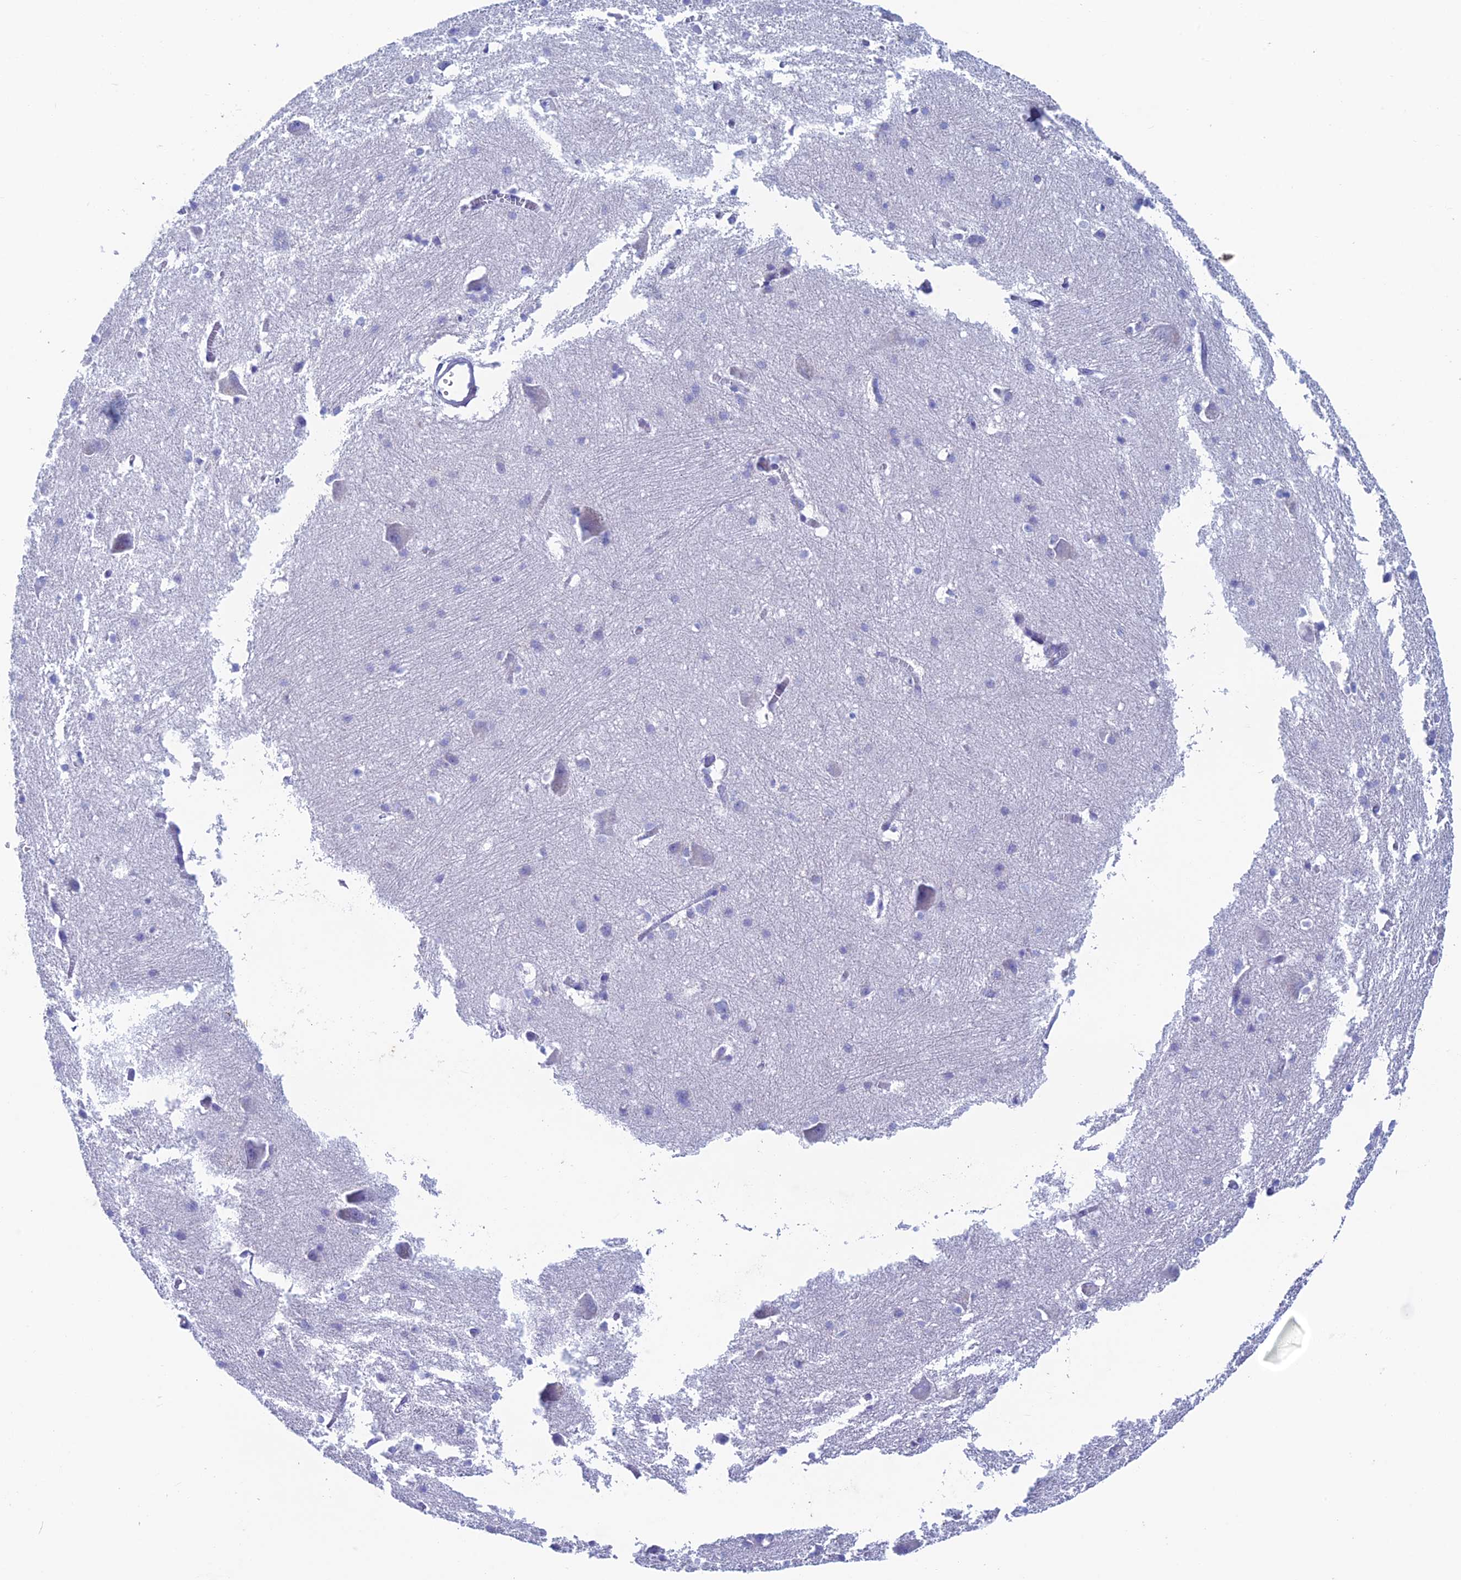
{"staining": {"intensity": "negative", "quantity": "none", "location": "none"}, "tissue": "caudate", "cell_type": "Glial cells", "image_type": "normal", "snomed": [{"axis": "morphology", "description": "Normal tissue, NOS"}, {"axis": "topography", "description": "Lateral ventricle wall"}], "caption": "This is an immunohistochemistry image of benign caudate. There is no staining in glial cells.", "gene": "KCNK17", "patient": {"sex": "male", "age": 37}}